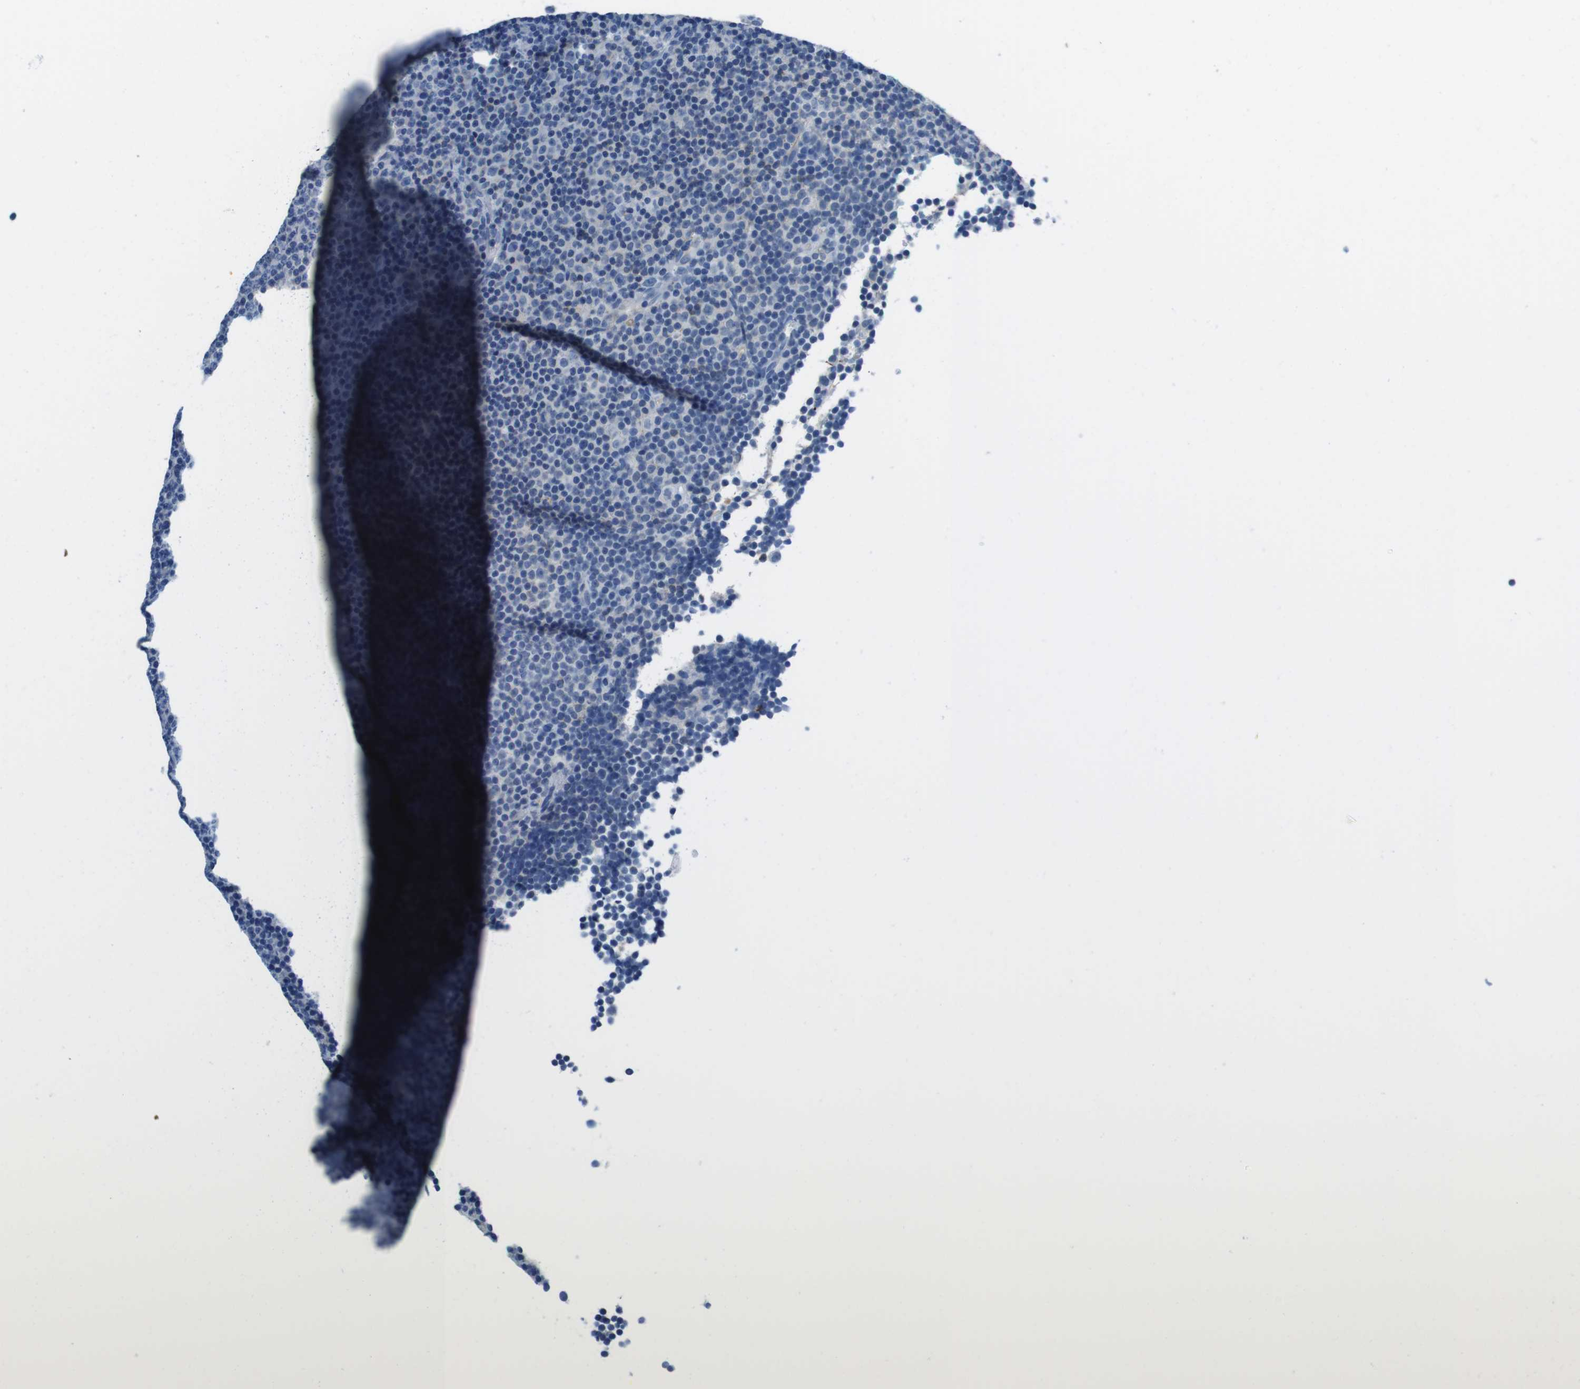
{"staining": {"intensity": "negative", "quantity": "none", "location": "none"}, "tissue": "lymphoma", "cell_type": "Tumor cells", "image_type": "cancer", "snomed": [{"axis": "morphology", "description": "Malignant lymphoma, non-Hodgkin's type, Low grade"}, {"axis": "topography", "description": "Lymph node"}], "caption": "A photomicrograph of human low-grade malignant lymphoma, non-Hodgkin's type is negative for staining in tumor cells.", "gene": "TMPRSS15", "patient": {"sex": "female", "age": 67}}